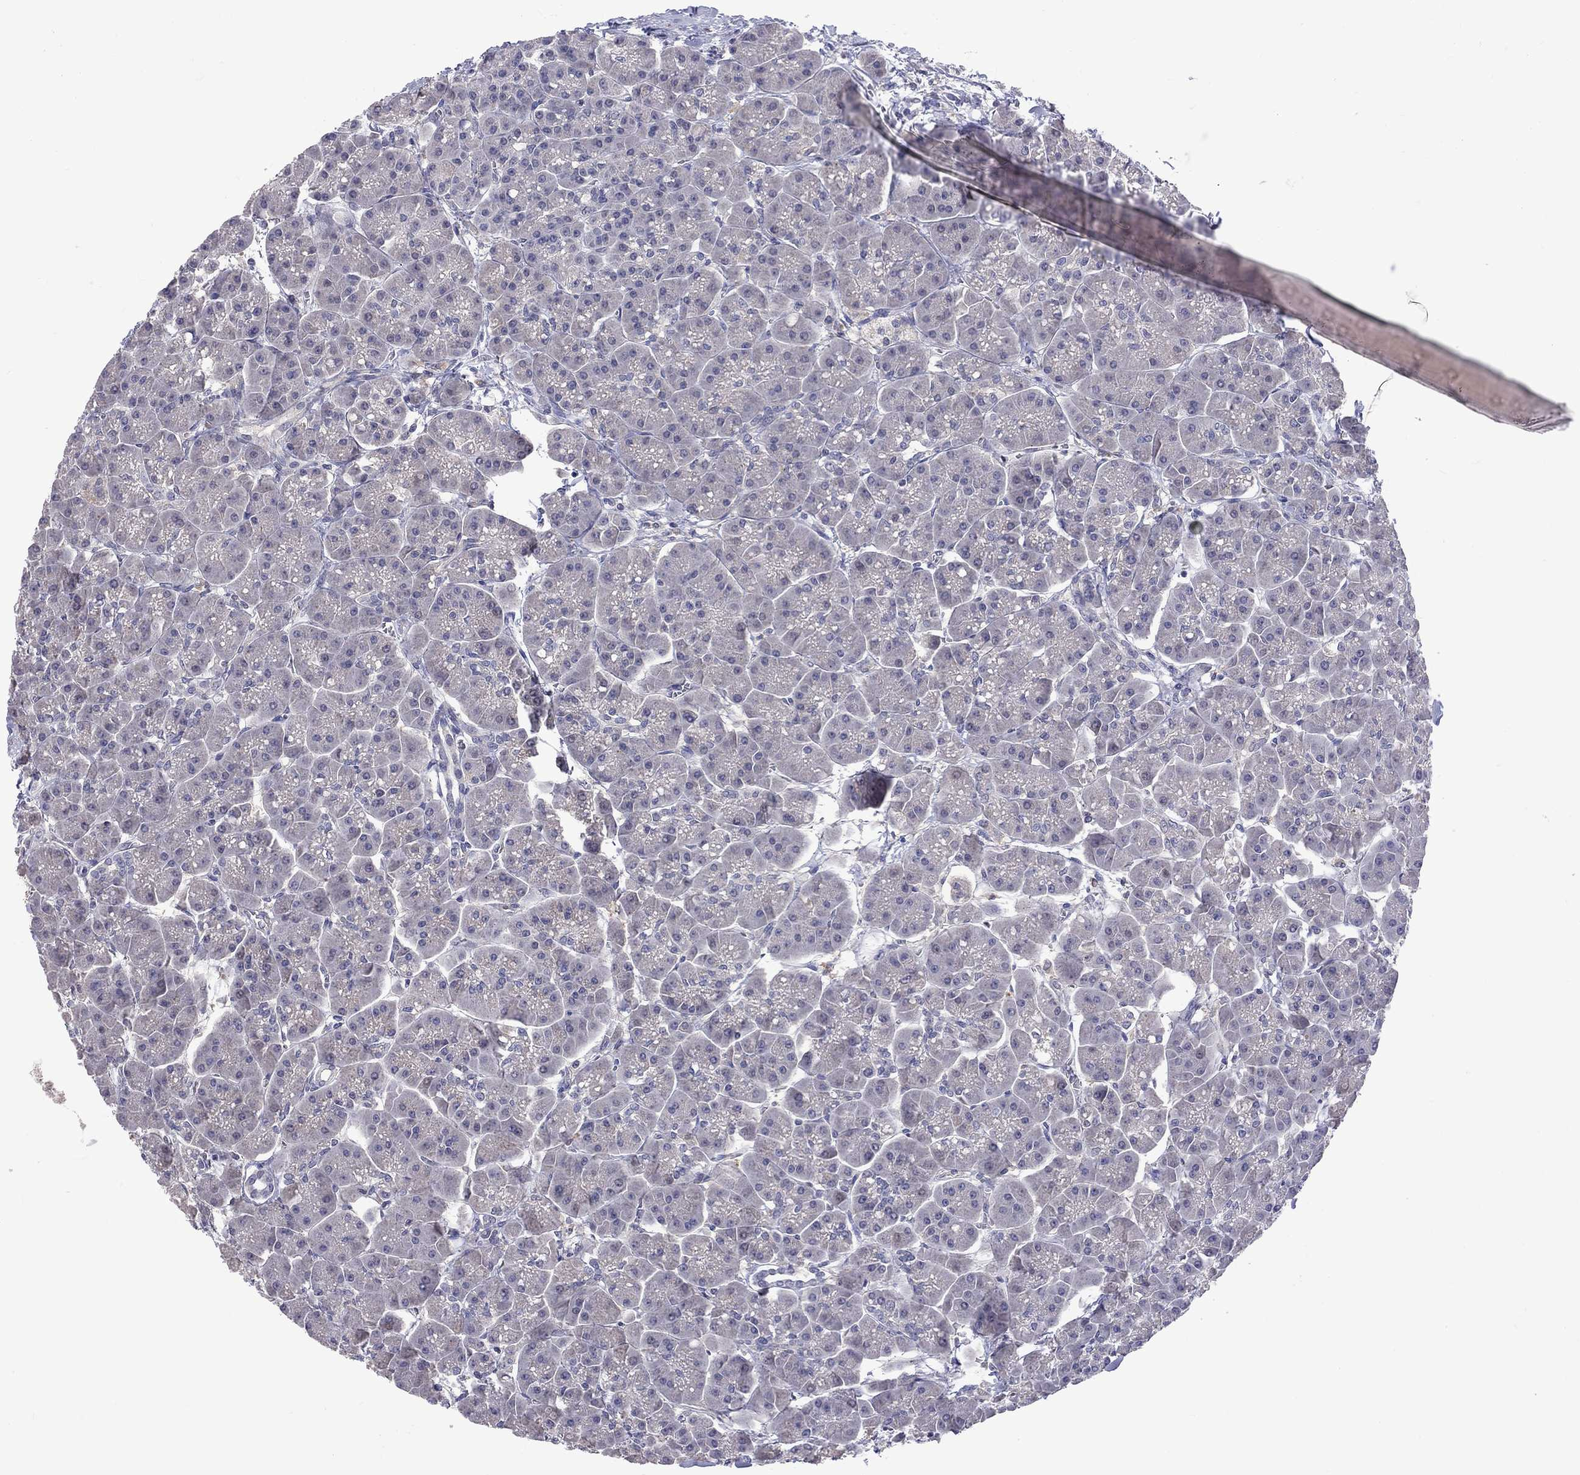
{"staining": {"intensity": "negative", "quantity": "none", "location": "none"}, "tissue": "pancreas", "cell_type": "Exocrine glandular cells", "image_type": "normal", "snomed": [{"axis": "morphology", "description": "Normal tissue, NOS"}, {"axis": "topography", "description": "Pancreas"}], "caption": "Protein analysis of unremarkable pancreas exhibits no significant expression in exocrine glandular cells. (Immunohistochemistry (ihc), brightfield microscopy, high magnification).", "gene": "RTP5", "patient": {"sex": "male", "age": 70}}